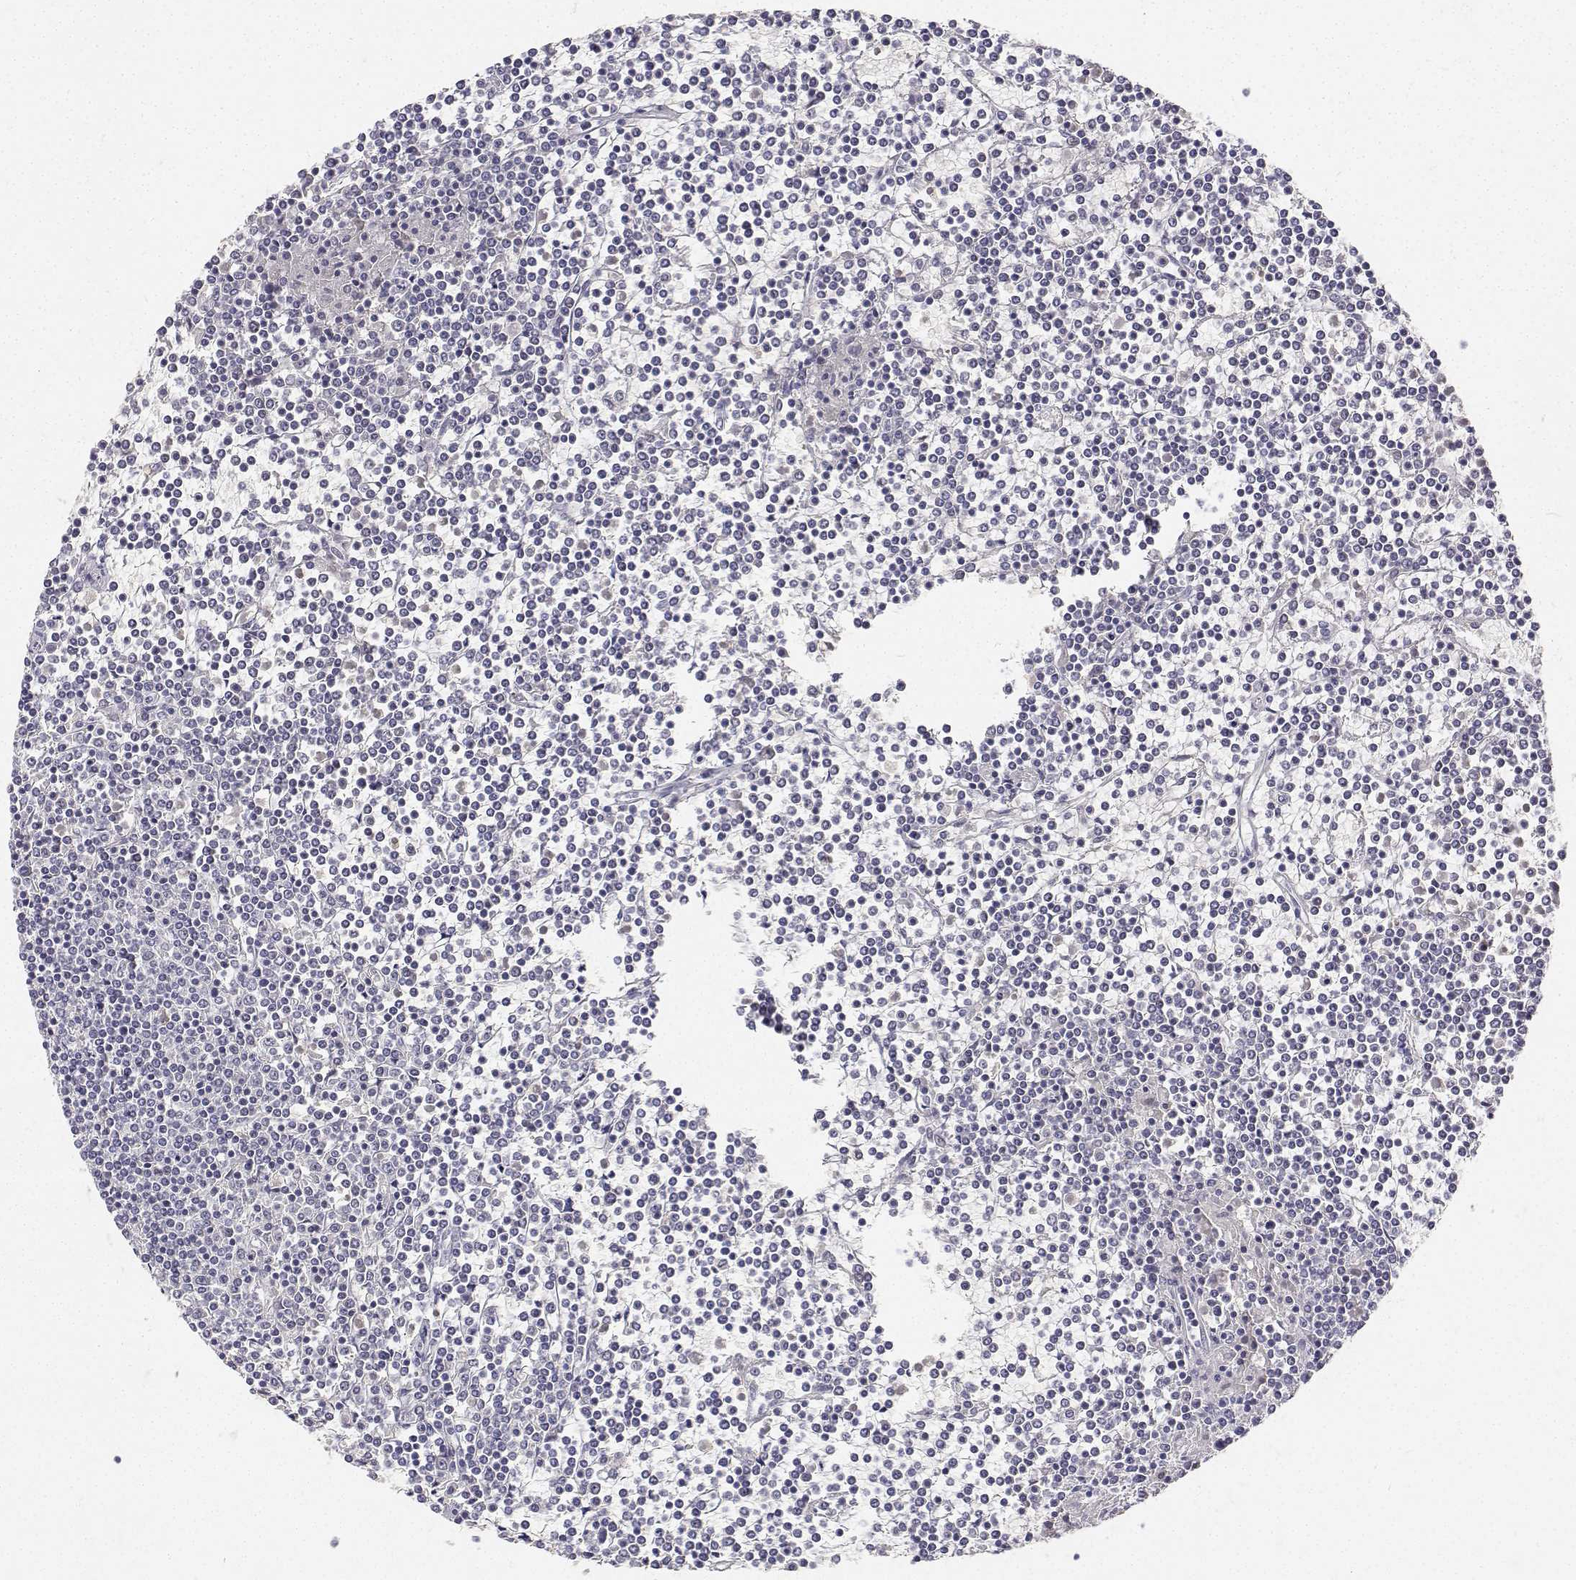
{"staining": {"intensity": "negative", "quantity": "none", "location": "none"}, "tissue": "lymphoma", "cell_type": "Tumor cells", "image_type": "cancer", "snomed": [{"axis": "morphology", "description": "Malignant lymphoma, non-Hodgkin's type, Low grade"}, {"axis": "topography", "description": "Spleen"}], "caption": "The micrograph exhibits no staining of tumor cells in lymphoma.", "gene": "PAEP", "patient": {"sex": "female", "age": 19}}